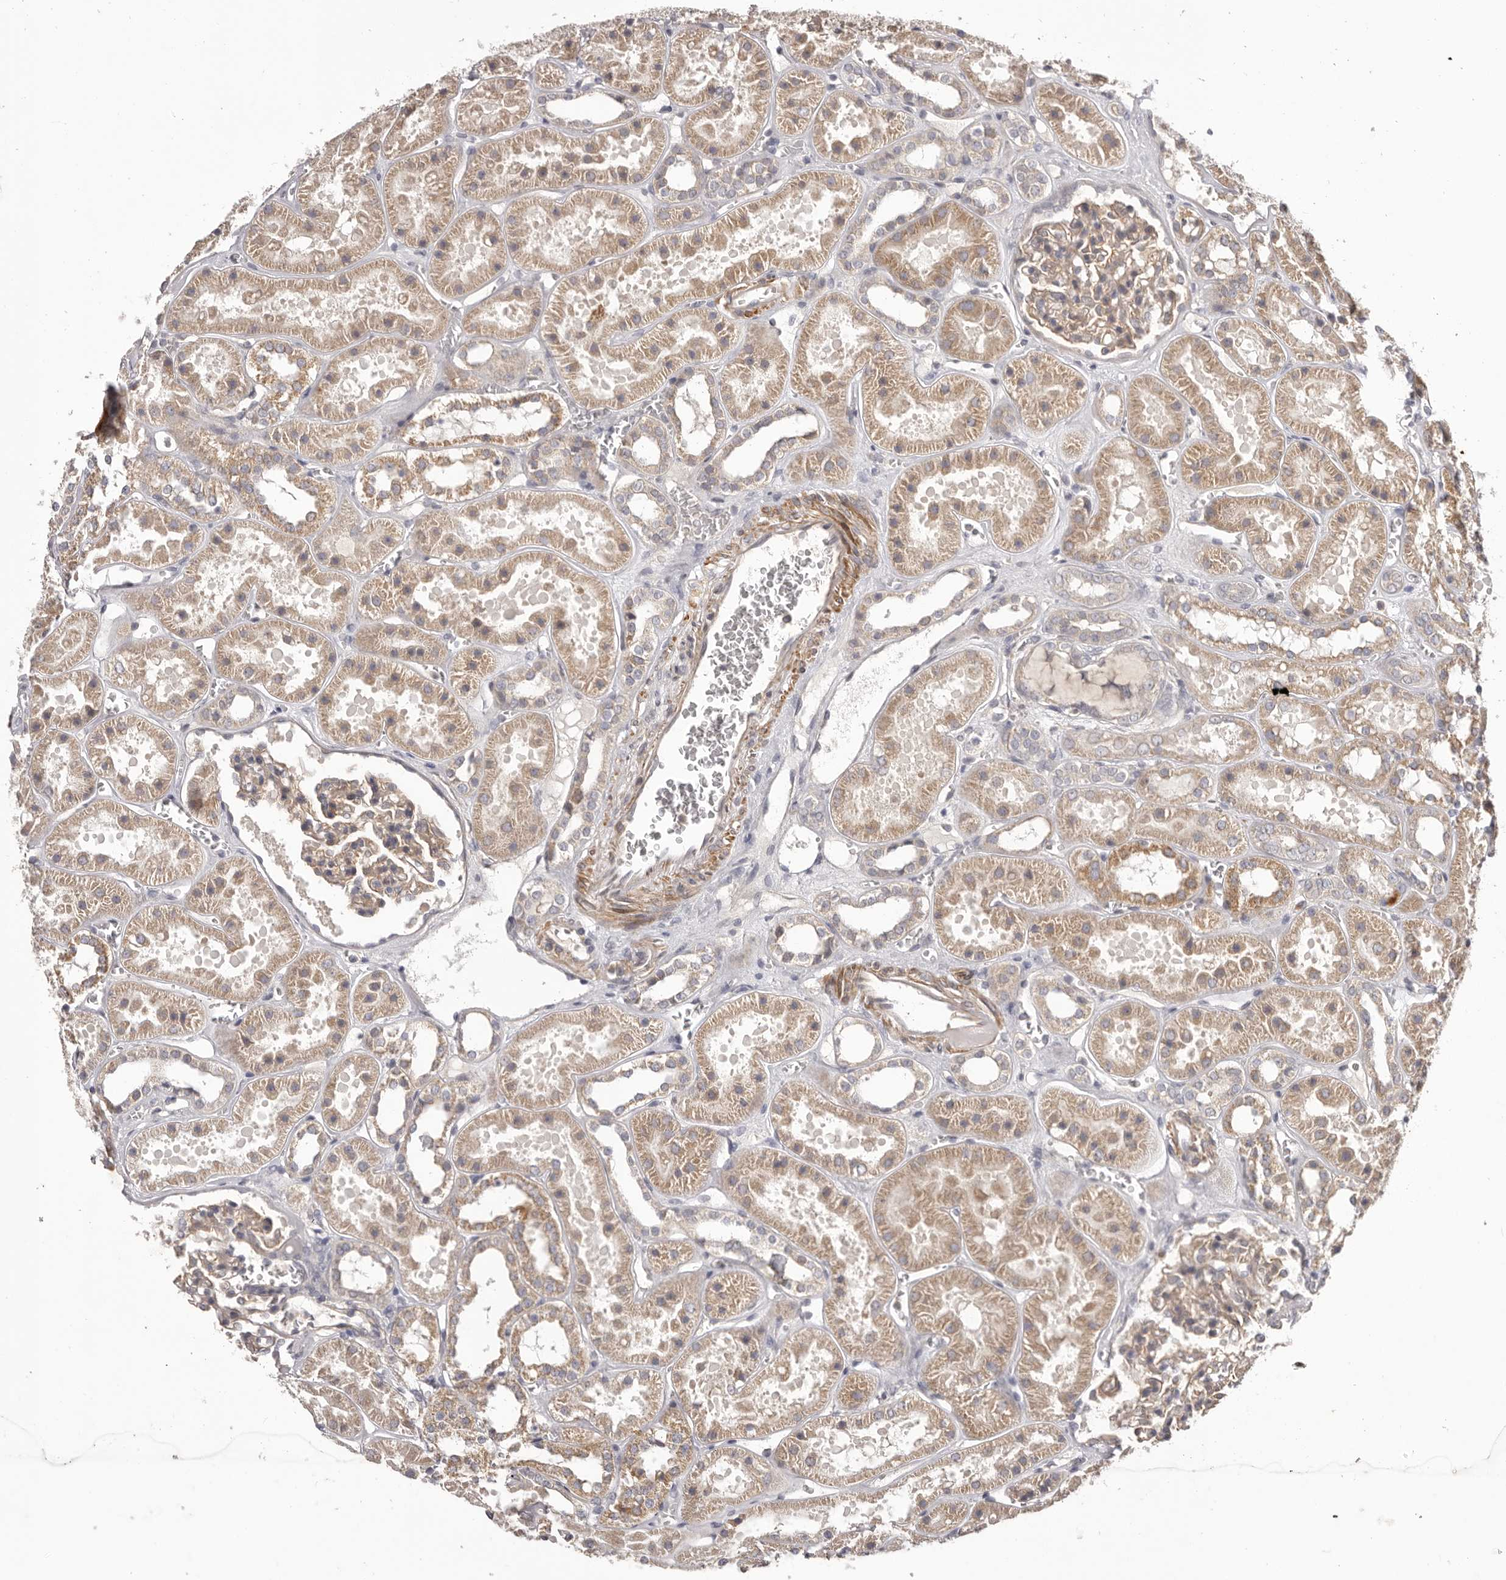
{"staining": {"intensity": "weak", "quantity": ">75%", "location": "cytoplasmic/membranous"}, "tissue": "kidney", "cell_type": "Cells in glomeruli", "image_type": "normal", "snomed": [{"axis": "morphology", "description": "Normal tissue, NOS"}, {"axis": "topography", "description": "Kidney"}], "caption": "Kidney stained with DAB (3,3'-diaminobenzidine) immunohistochemistry (IHC) shows low levels of weak cytoplasmic/membranous positivity in approximately >75% of cells in glomeruli. (IHC, brightfield microscopy, high magnification).", "gene": "HRH1", "patient": {"sex": "female", "age": 41}}